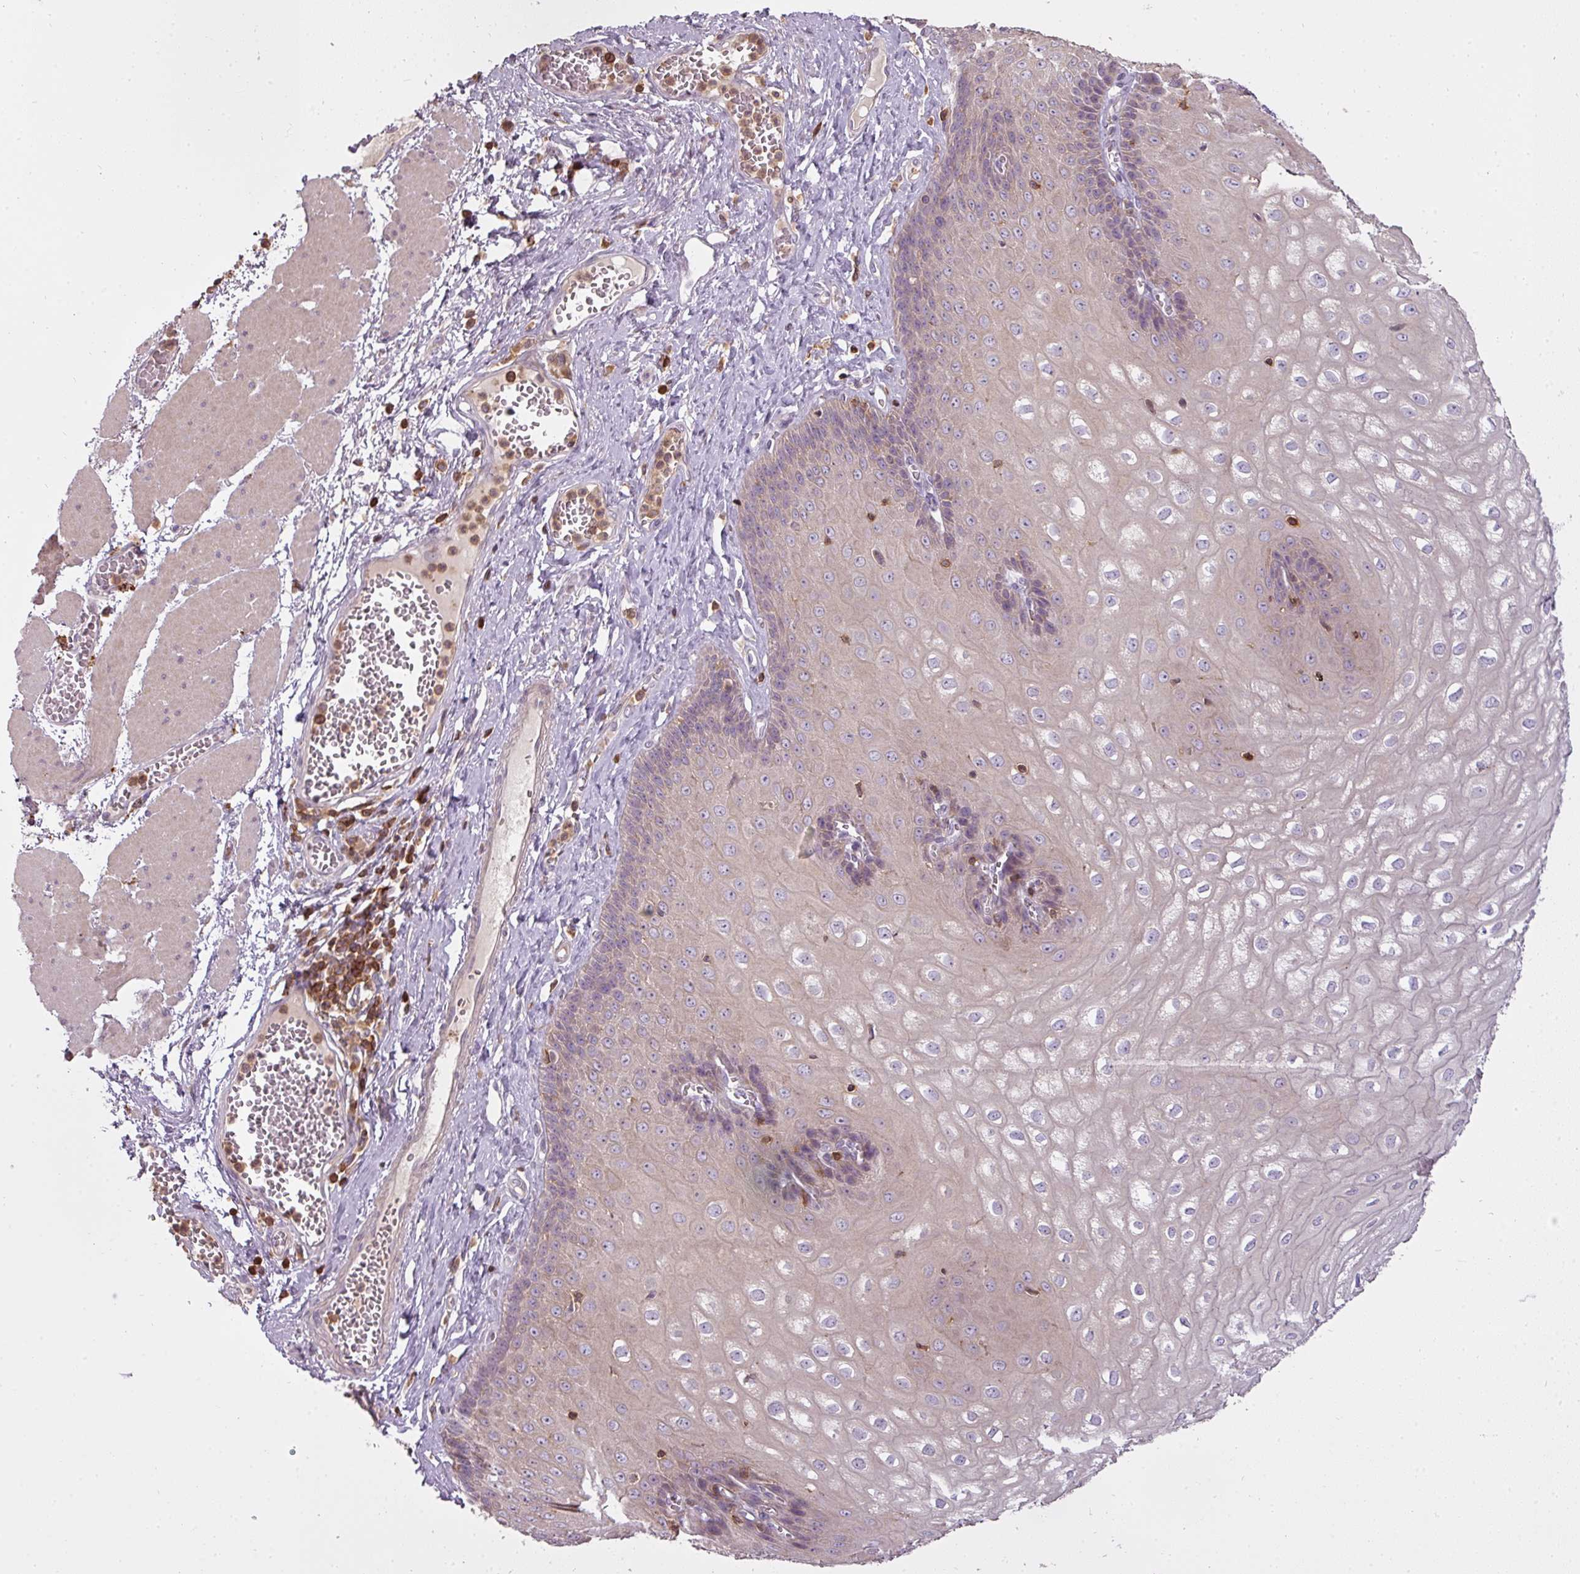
{"staining": {"intensity": "moderate", "quantity": "<25%", "location": "cytoplasmic/membranous,nuclear"}, "tissue": "esophagus", "cell_type": "Squamous epithelial cells", "image_type": "normal", "snomed": [{"axis": "morphology", "description": "Normal tissue, NOS"}, {"axis": "topography", "description": "Esophagus"}], "caption": "This histopathology image reveals benign esophagus stained with immunohistochemistry (IHC) to label a protein in brown. The cytoplasmic/membranous,nuclear of squamous epithelial cells show moderate positivity for the protein. Nuclei are counter-stained blue.", "gene": "STK4", "patient": {"sex": "male", "age": 60}}